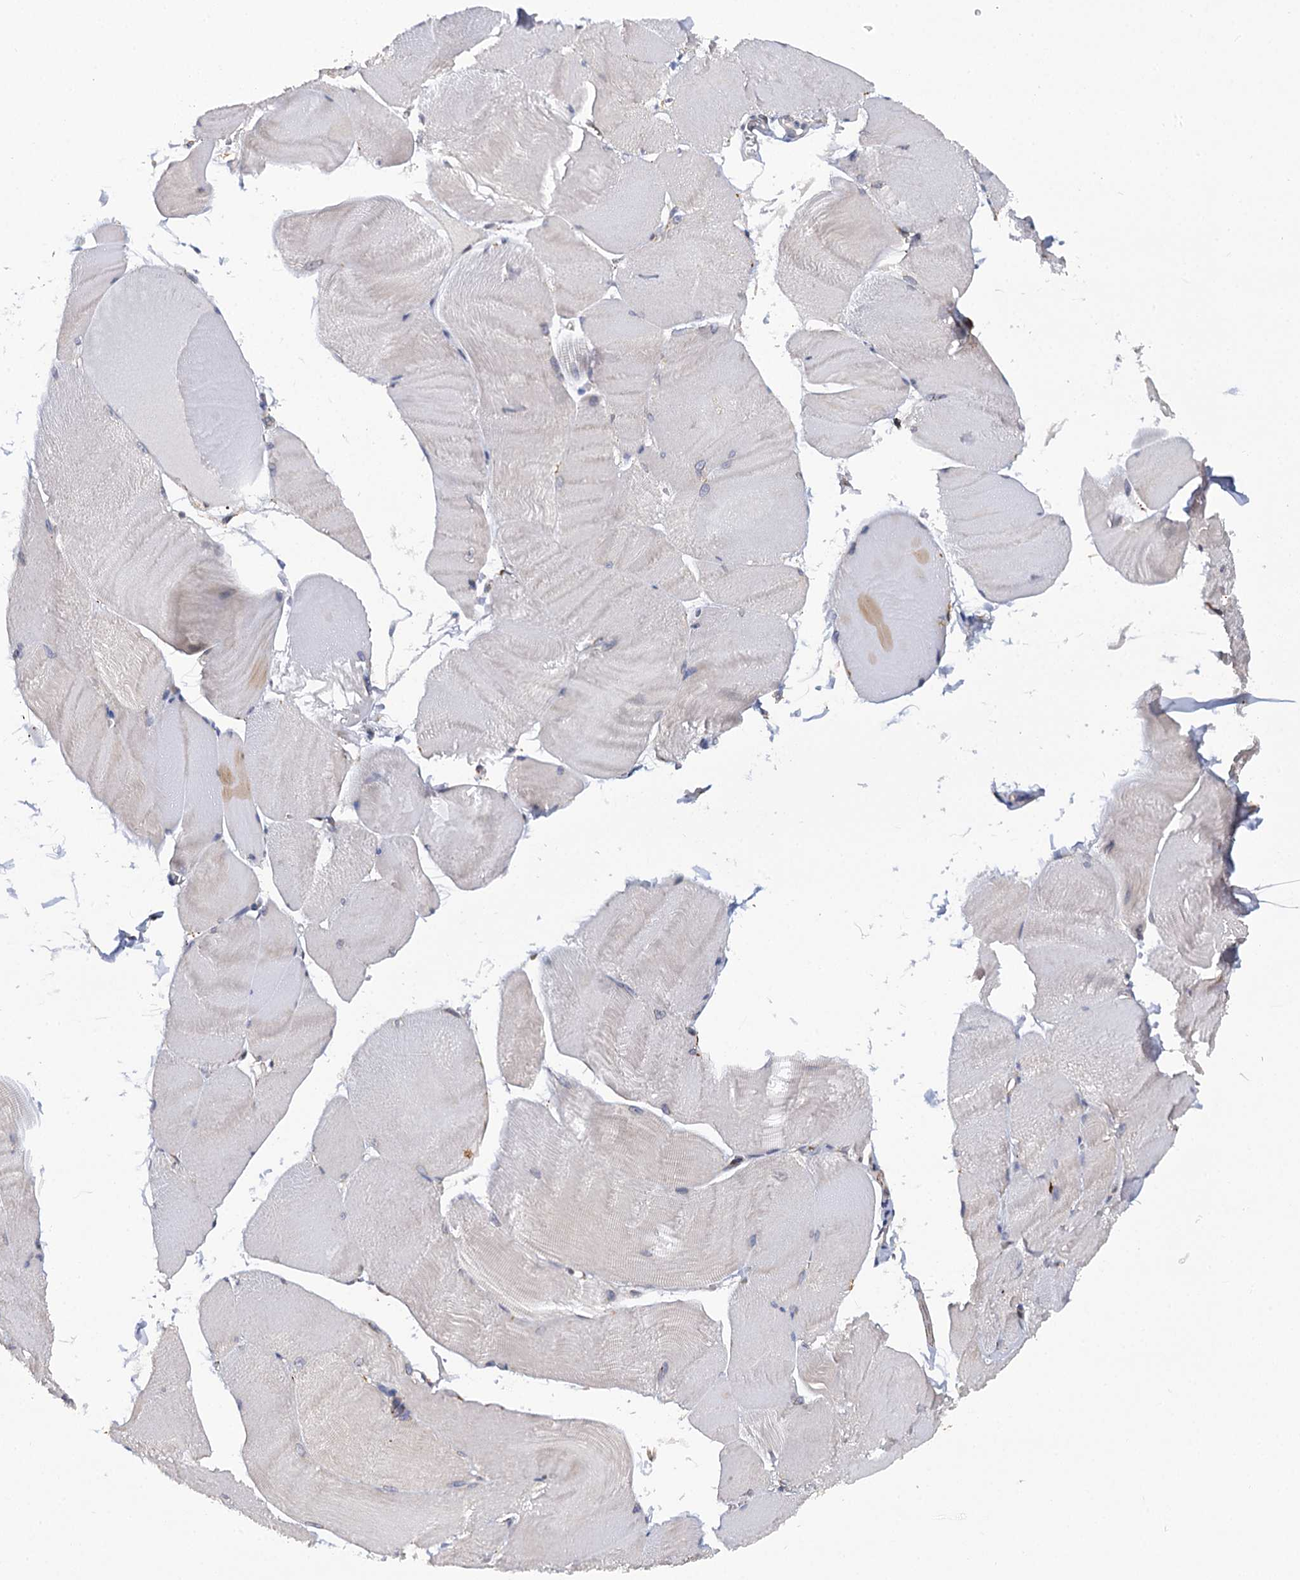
{"staining": {"intensity": "weak", "quantity": "<25%", "location": "cytoplasmic/membranous"}, "tissue": "skeletal muscle", "cell_type": "Myocytes", "image_type": "normal", "snomed": [{"axis": "morphology", "description": "Normal tissue, NOS"}, {"axis": "morphology", "description": "Basal cell carcinoma"}, {"axis": "topography", "description": "Skeletal muscle"}], "caption": "This histopathology image is of benign skeletal muscle stained with IHC to label a protein in brown with the nuclei are counter-stained blue. There is no staining in myocytes. (DAB (3,3'-diaminobenzidine) immunohistochemistry (IHC), high magnification).", "gene": "SUPV3L1", "patient": {"sex": "female", "age": 64}}